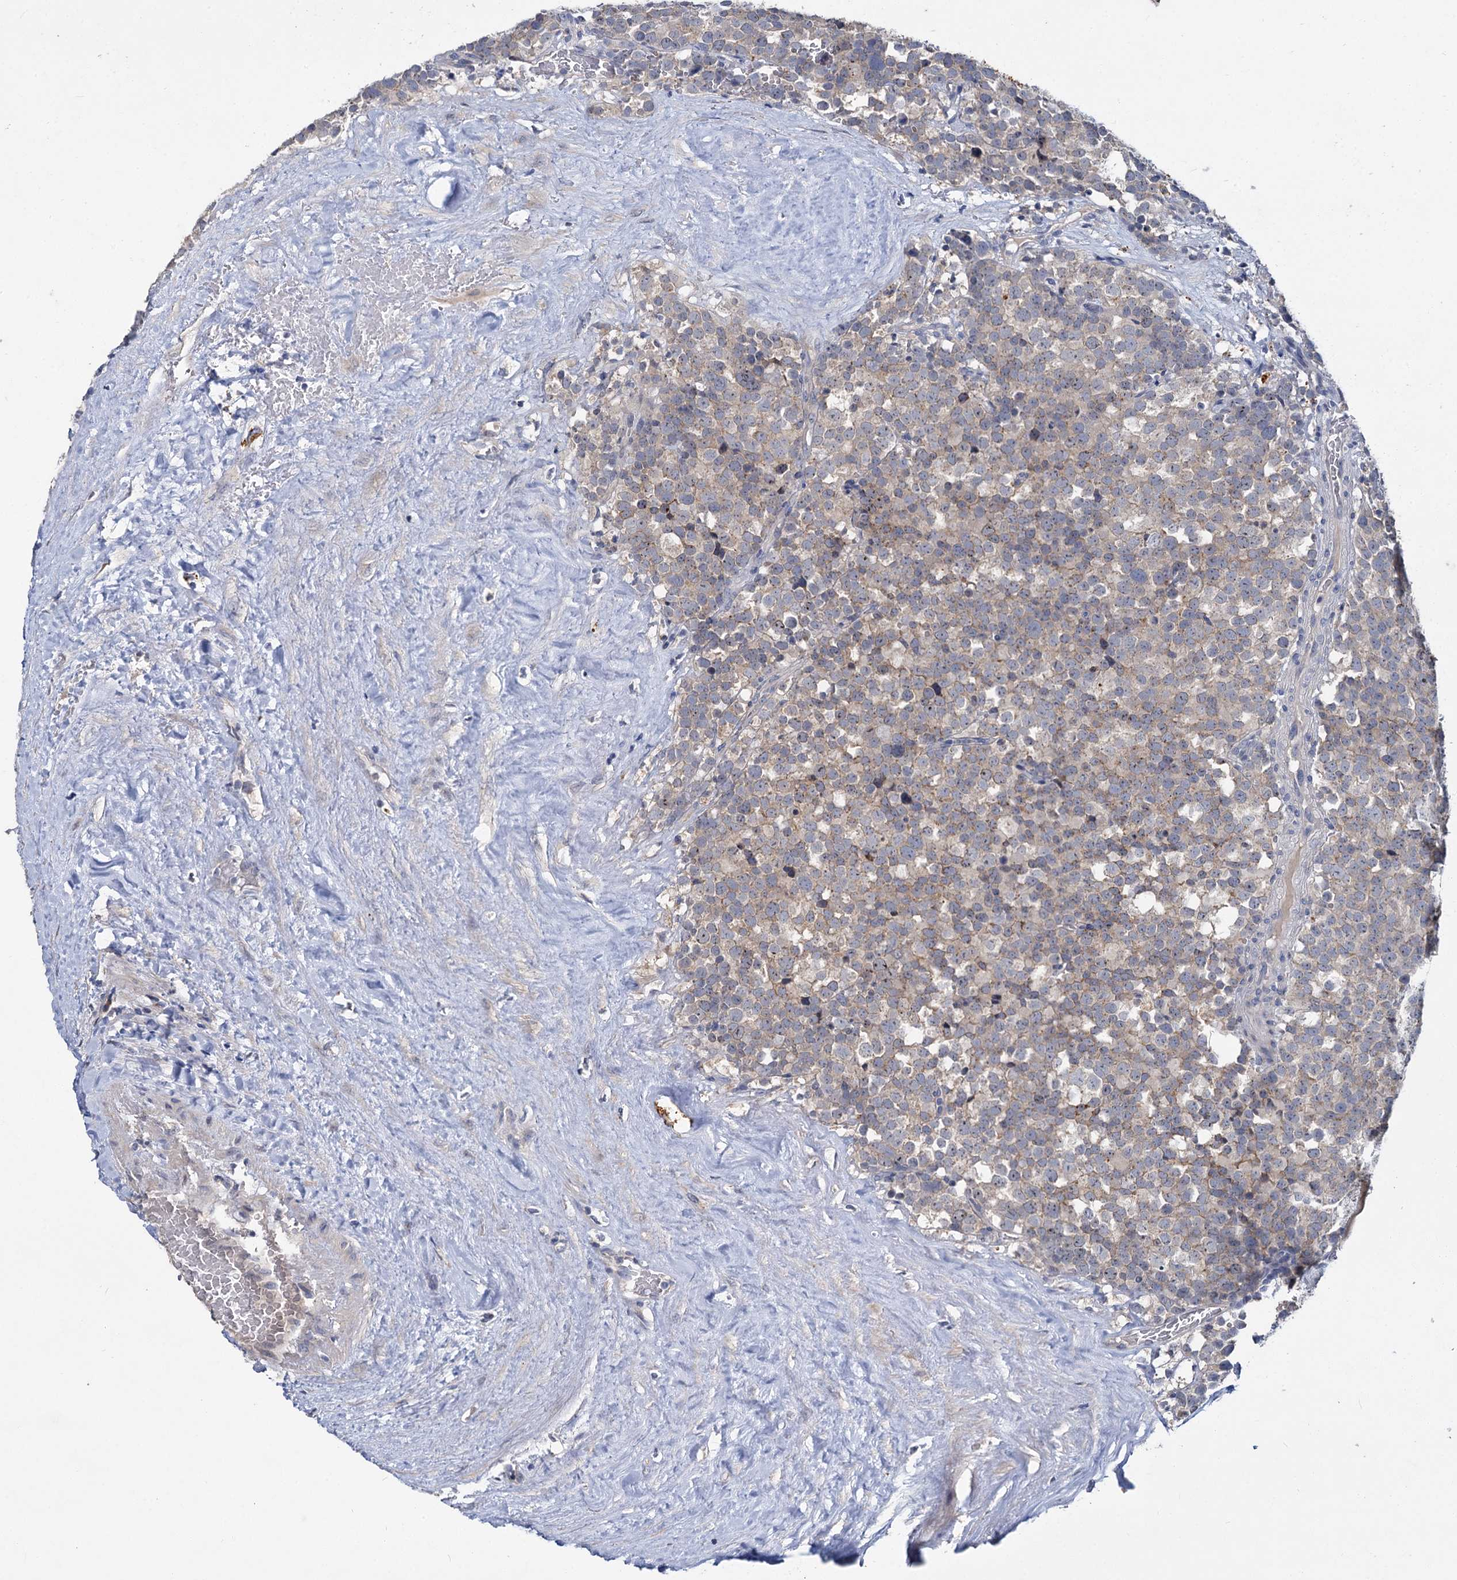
{"staining": {"intensity": "weak", "quantity": "<25%", "location": "cytoplasmic/membranous"}, "tissue": "testis cancer", "cell_type": "Tumor cells", "image_type": "cancer", "snomed": [{"axis": "morphology", "description": "Seminoma, NOS"}, {"axis": "topography", "description": "Testis"}], "caption": "This histopathology image is of seminoma (testis) stained with immunohistochemistry (IHC) to label a protein in brown with the nuclei are counter-stained blue. There is no expression in tumor cells. (Stains: DAB immunohistochemistry with hematoxylin counter stain, Microscopy: brightfield microscopy at high magnification).", "gene": "ATP9A", "patient": {"sex": "male", "age": 71}}